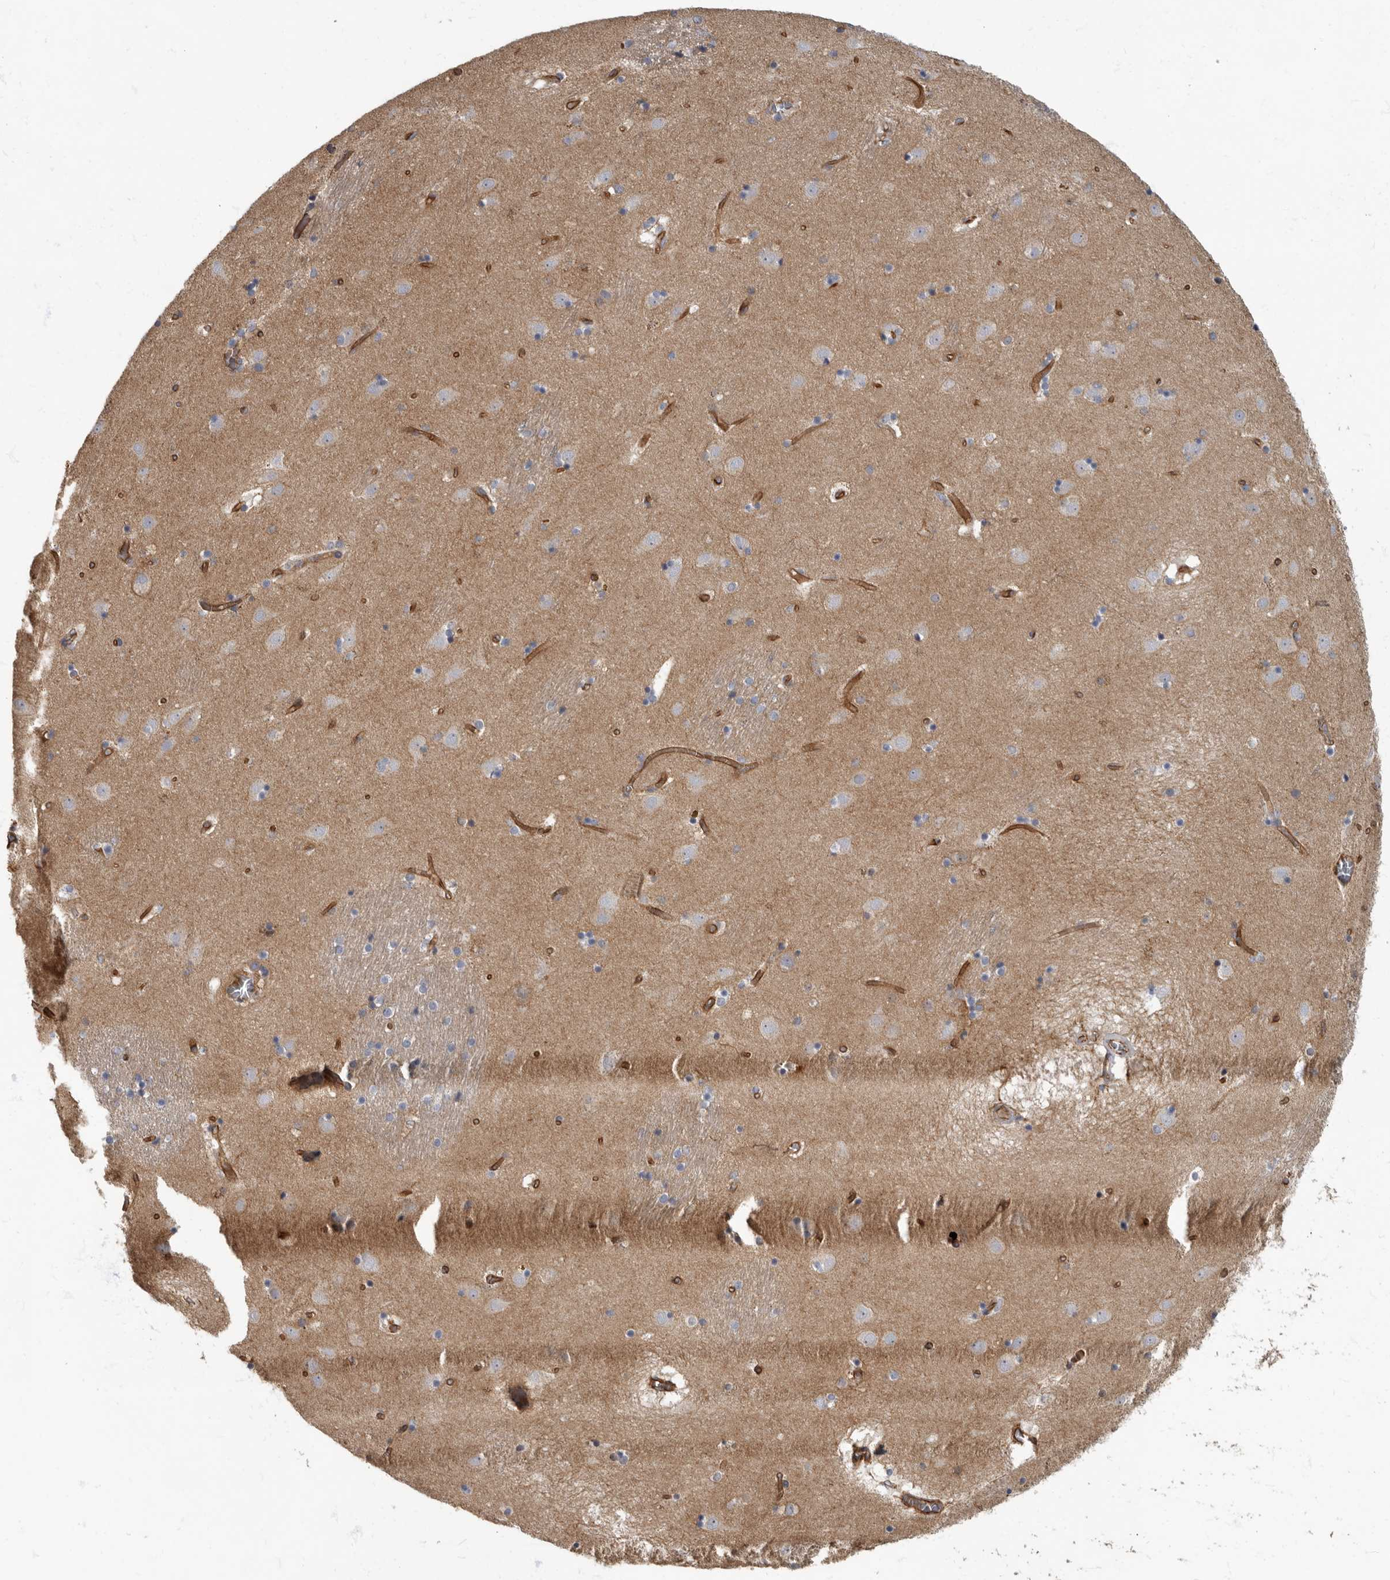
{"staining": {"intensity": "negative", "quantity": "none", "location": "none"}, "tissue": "caudate", "cell_type": "Glial cells", "image_type": "normal", "snomed": [{"axis": "morphology", "description": "Normal tissue, NOS"}, {"axis": "topography", "description": "Lateral ventricle wall"}], "caption": "Immunohistochemistry photomicrograph of unremarkable caudate stained for a protein (brown), which shows no staining in glial cells. The staining is performed using DAB (3,3'-diaminobenzidine) brown chromogen with nuclei counter-stained in using hematoxylin.", "gene": "PDK1", "patient": {"sex": "male", "age": 70}}